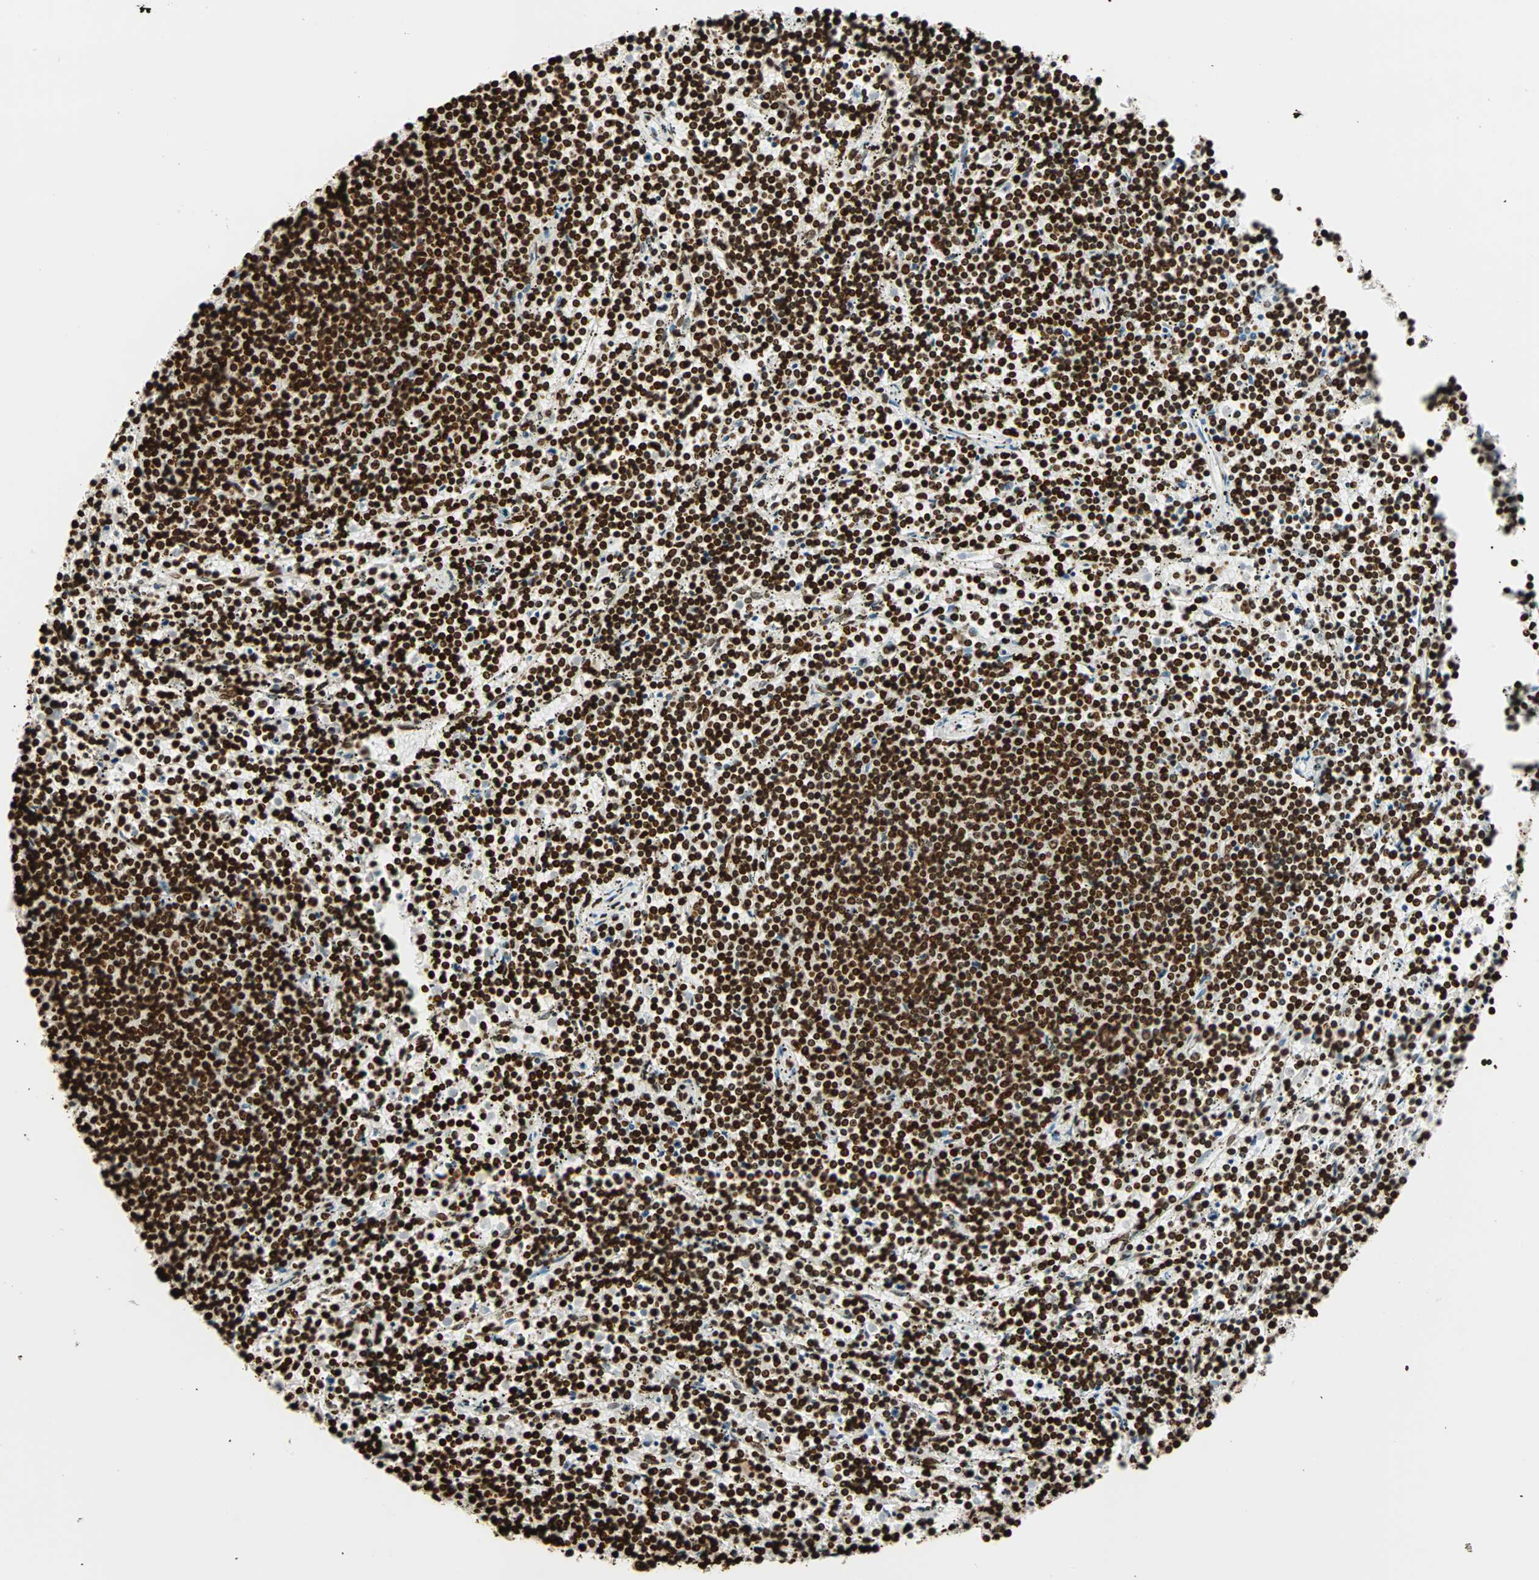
{"staining": {"intensity": "strong", "quantity": ">75%", "location": "nuclear"}, "tissue": "lymphoma", "cell_type": "Tumor cells", "image_type": "cancer", "snomed": [{"axis": "morphology", "description": "Malignant lymphoma, non-Hodgkin's type, Low grade"}, {"axis": "topography", "description": "Spleen"}], "caption": "Malignant lymphoma, non-Hodgkin's type (low-grade) tissue demonstrates strong nuclear positivity in about >75% of tumor cells, visualized by immunohistochemistry.", "gene": "GLI2", "patient": {"sex": "female", "age": 50}}